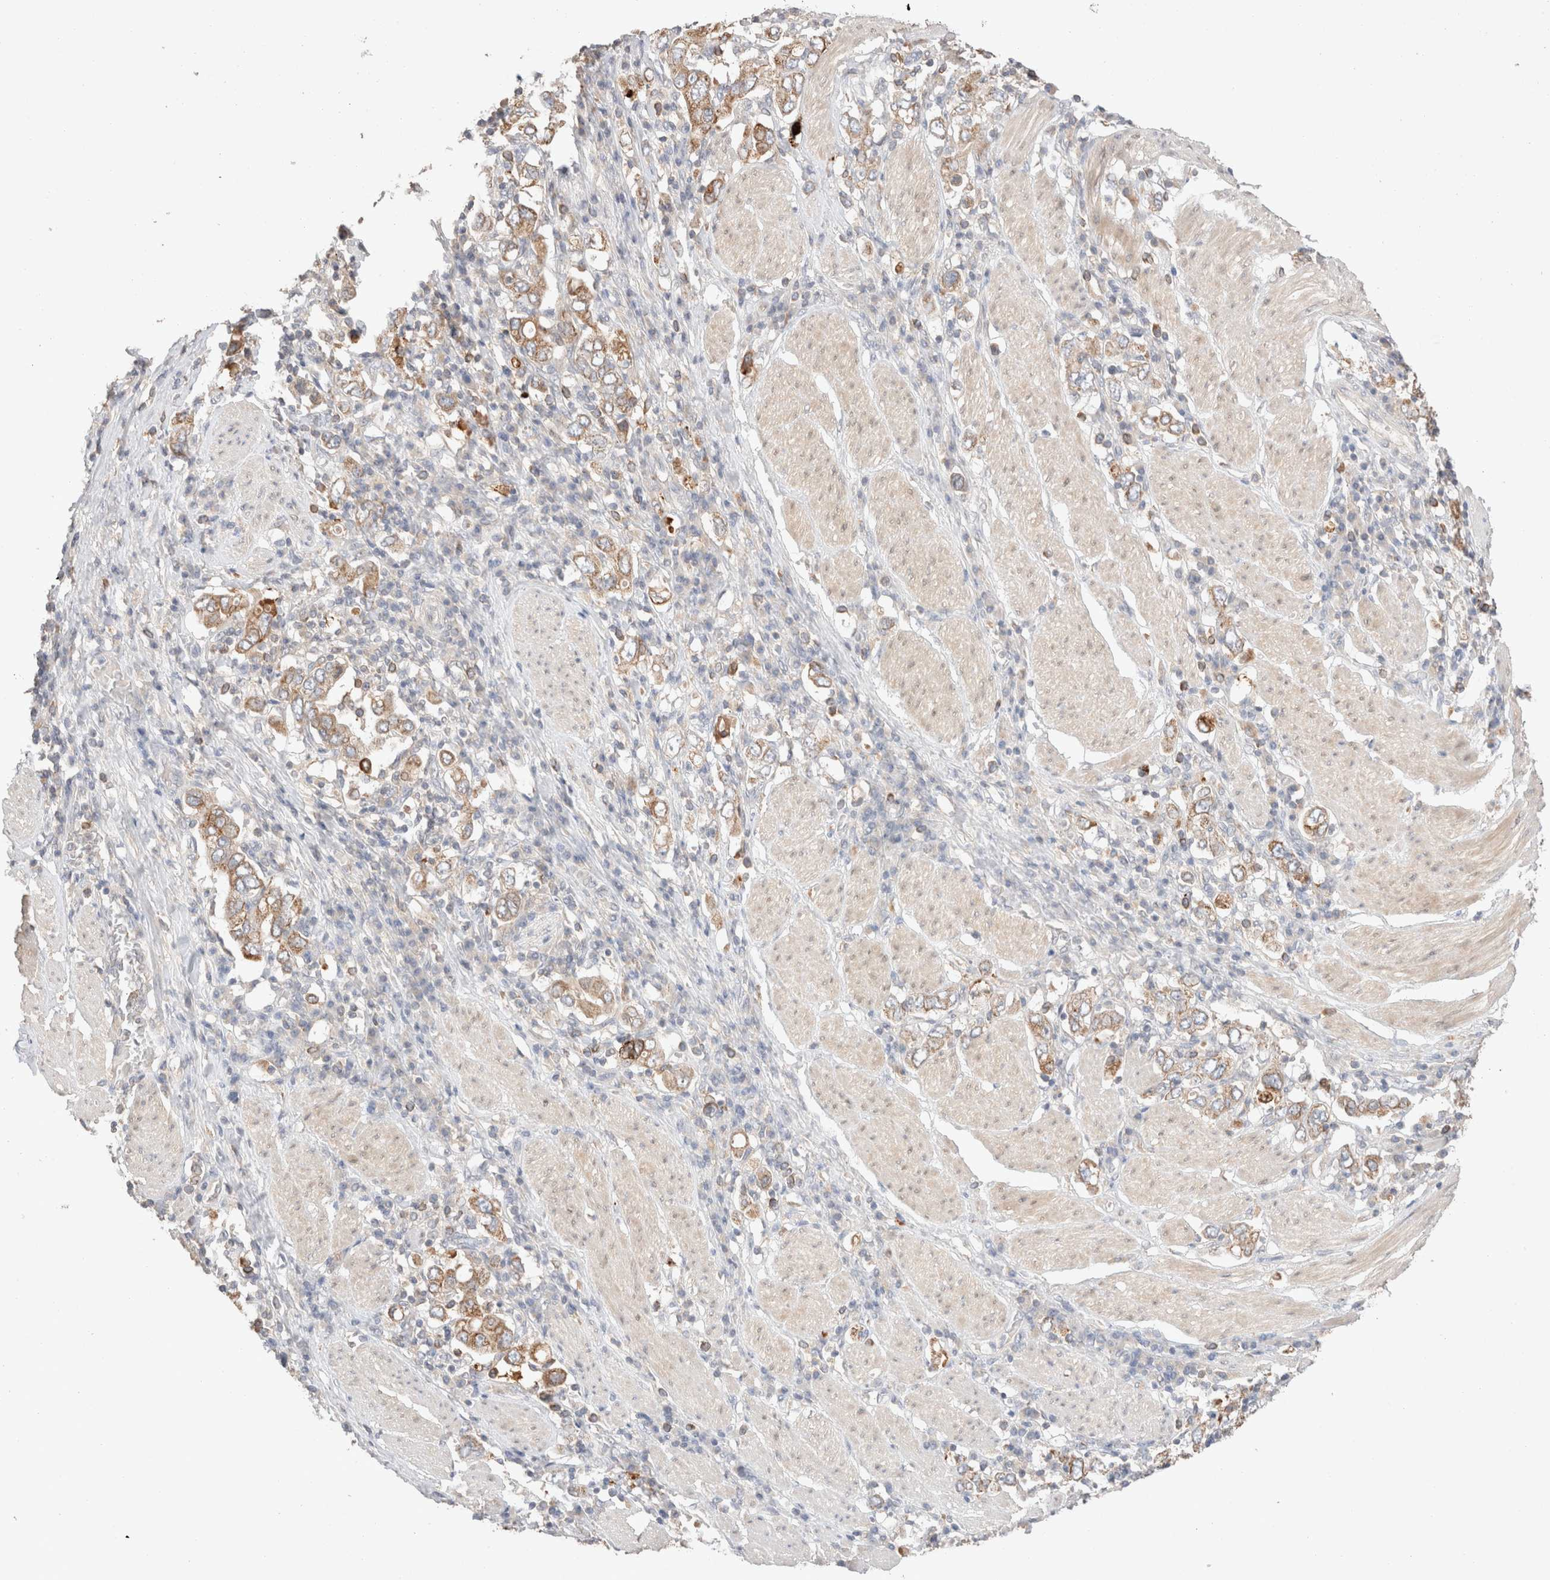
{"staining": {"intensity": "moderate", "quantity": ">75%", "location": "cytoplasmic/membranous"}, "tissue": "stomach cancer", "cell_type": "Tumor cells", "image_type": "cancer", "snomed": [{"axis": "morphology", "description": "Adenocarcinoma, NOS"}, {"axis": "topography", "description": "Stomach, upper"}], "caption": "Adenocarcinoma (stomach) tissue exhibits moderate cytoplasmic/membranous staining in about >75% of tumor cells", "gene": "TRIM41", "patient": {"sex": "male", "age": 62}}